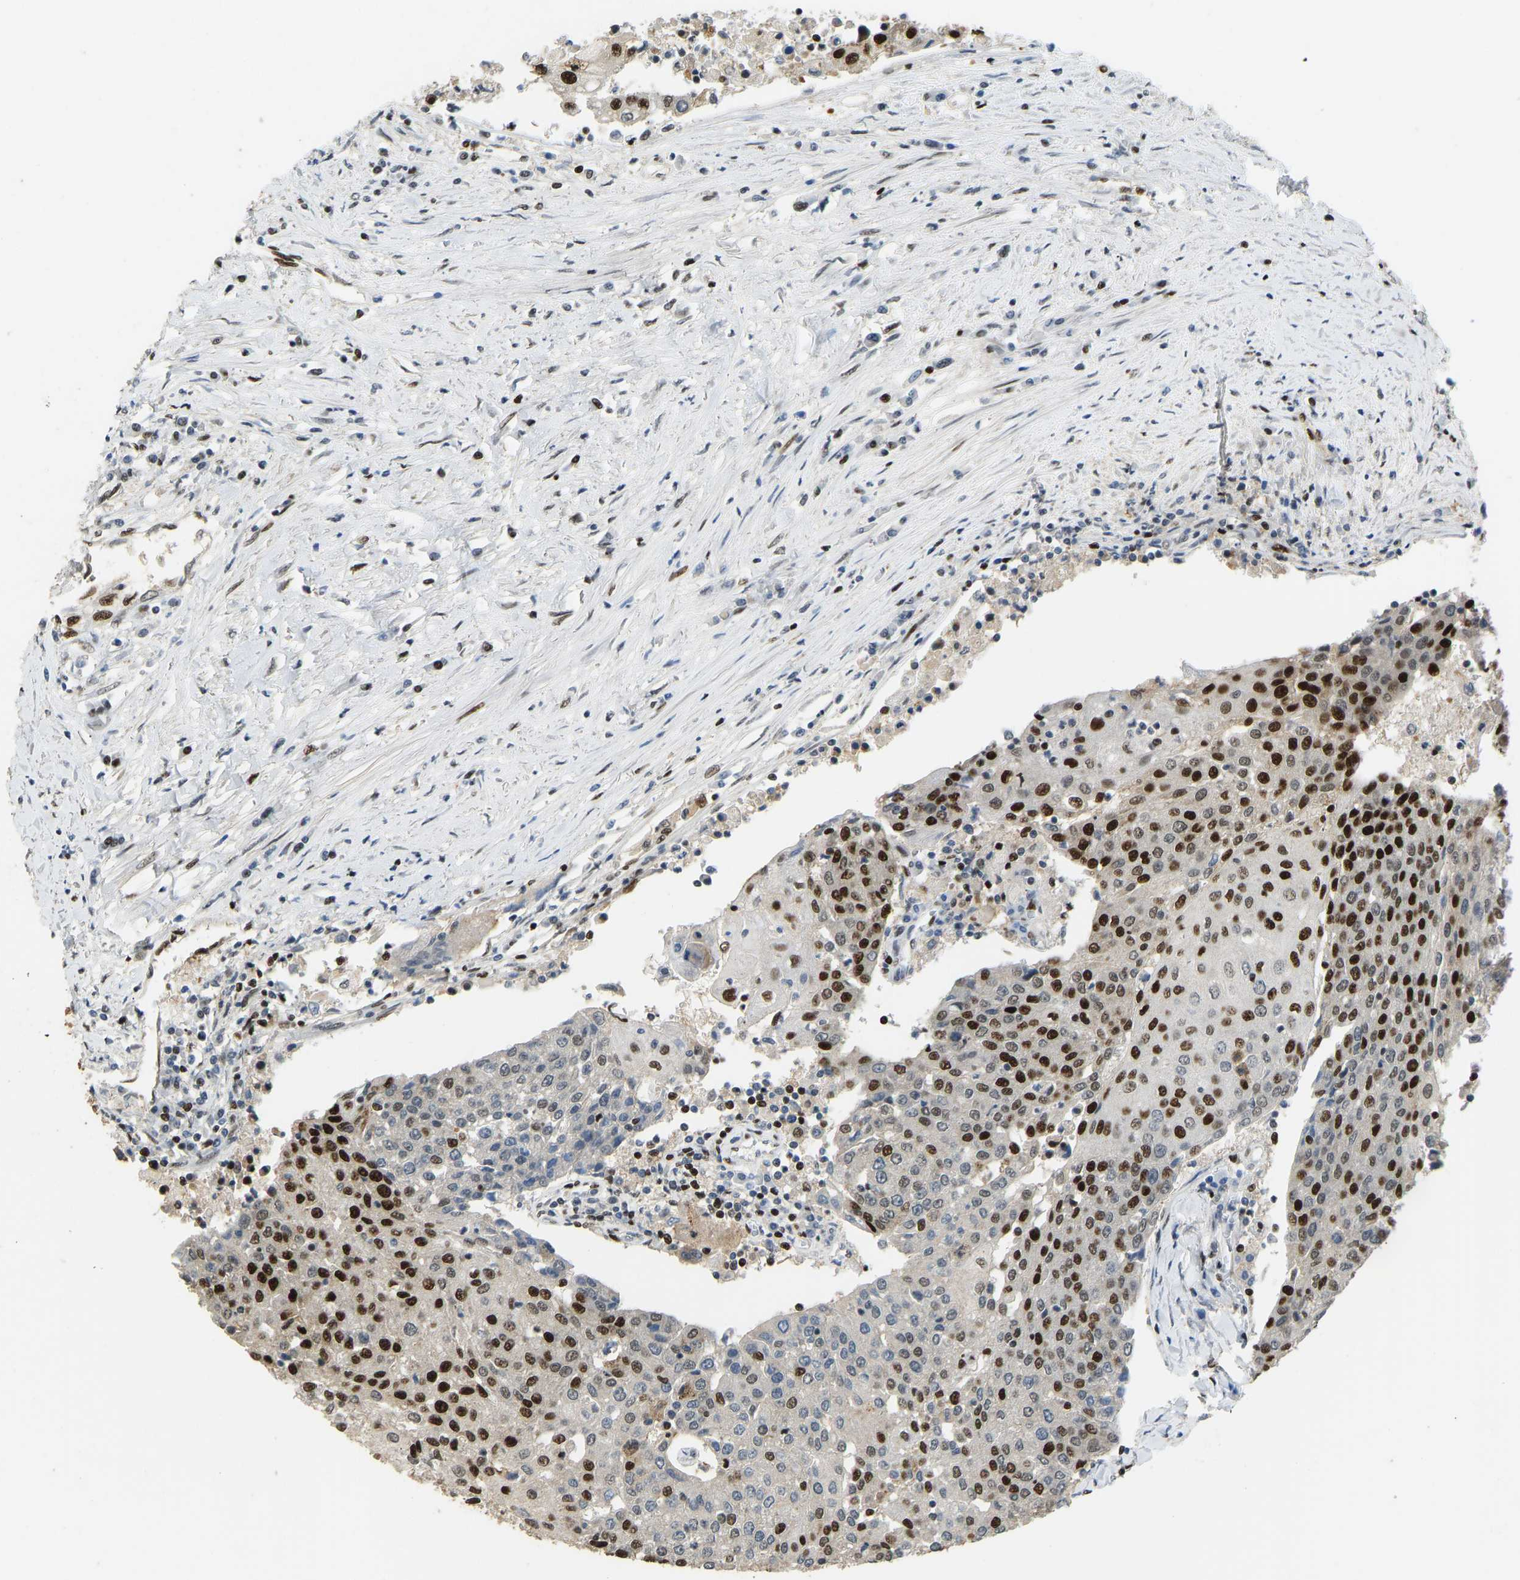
{"staining": {"intensity": "strong", "quantity": "25%-75%", "location": "nuclear"}, "tissue": "urothelial cancer", "cell_type": "Tumor cells", "image_type": "cancer", "snomed": [{"axis": "morphology", "description": "Urothelial carcinoma, High grade"}, {"axis": "topography", "description": "Urinary bladder"}], "caption": "Urothelial cancer stained with immunohistochemistry (IHC) exhibits strong nuclear expression in about 25%-75% of tumor cells. (IHC, brightfield microscopy, high magnification).", "gene": "FOXK1", "patient": {"sex": "female", "age": 85}}